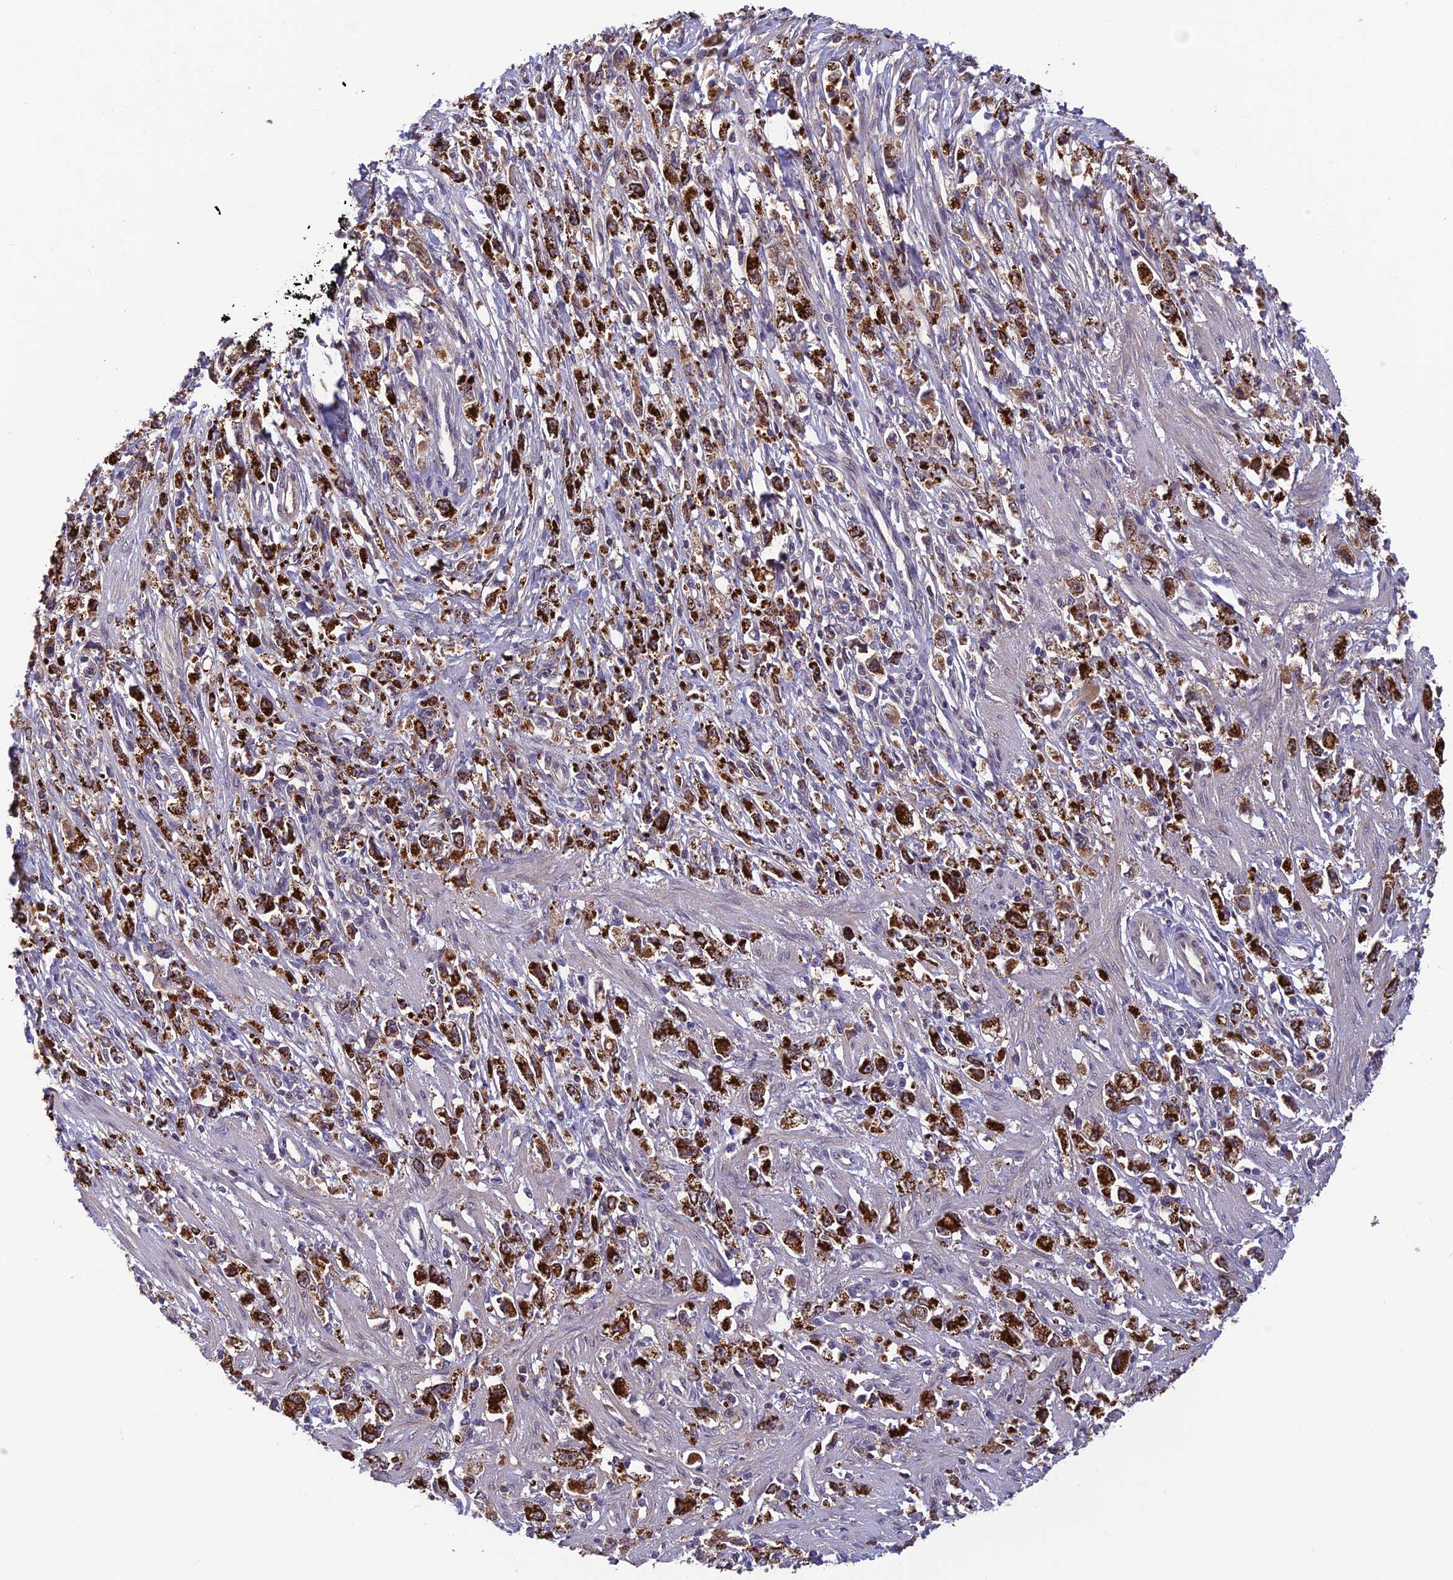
{"staining": {"intensity": "strong", "quantity": ">75%", "location": "cytoplasmic/membranous"}, "tissue": "stomach cancer", "cell_type": "Tumor cells", "image_type": "cancer", "snomed": [{"axis": "morphology", "description": "Adenocarcinoma, NOS"}, {"axis": "topography", "description": "Stomach"}], "caption": "Tumor cells demonstrate high levels of strong cytoplasmic/membranous positivity in about >75% of cells in human stomach adenocarcinoma. (Stains: DAB in brown, nuclei in blue, Microscopy: brightfield microscopy at high magnification).", "gene": "CCDC15", "patient": {"sex": "female", "age": 59}}